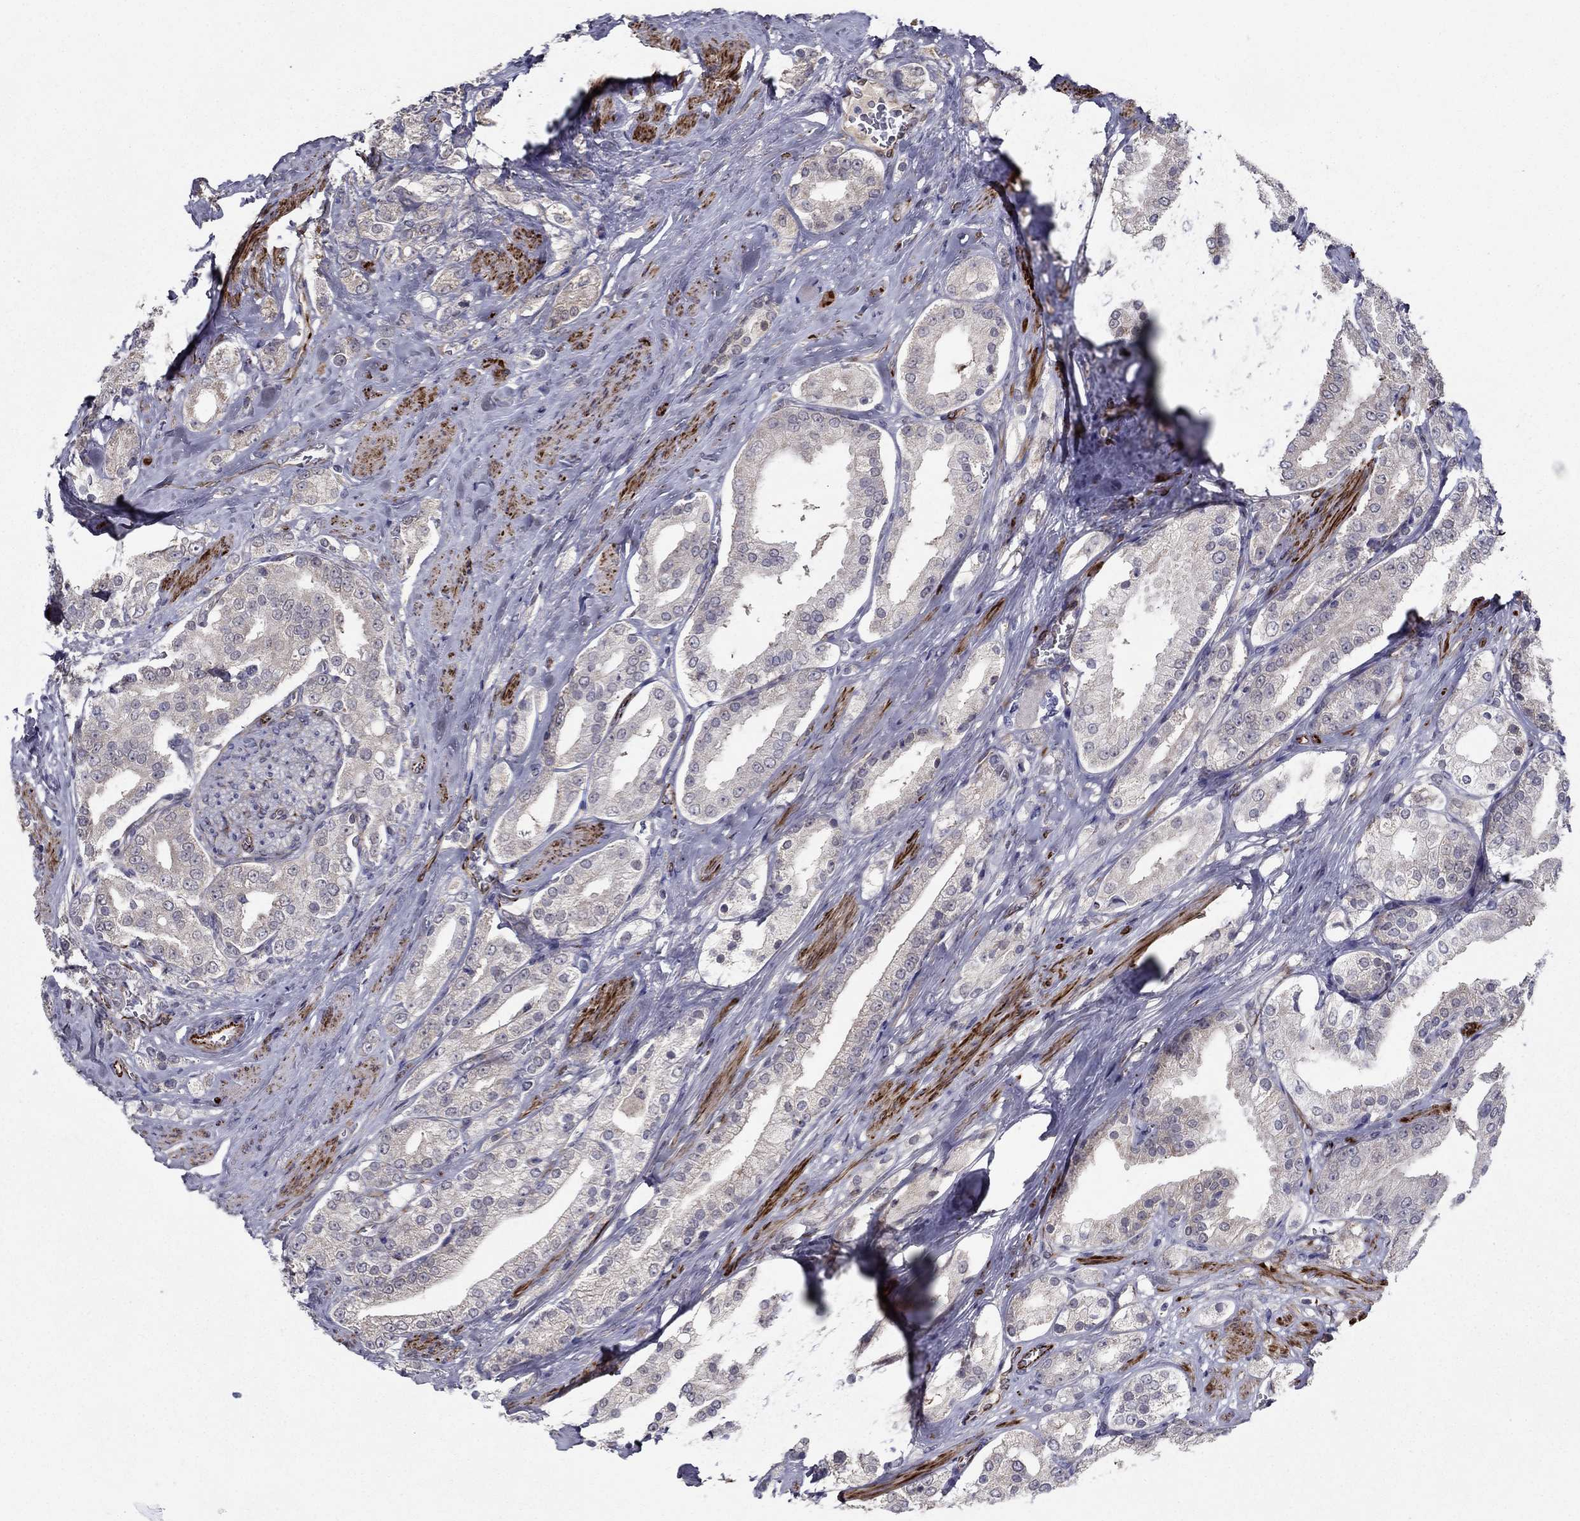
{"staining": {"intensity": "negative", "quantity": "none", "location": "none"}, "tissue": "prostate cancer", "cell_type": "Tumor cells", "image_type": "cancer", "snomed": [{"axis": "morphology", "description": "Adenocarcinoma, NOS"}, {"axis": "topography", "description": "Prostate and seminal vesicle, NOS"}, {"axis": "topography", "description": "Prostate"}], "caption": "Micrograph shows no significant protein positivity in tumor cells of prostate adenocarcinoma.", "gene": "LACTB2", "patient": {"sex": "male", "age": 67}}